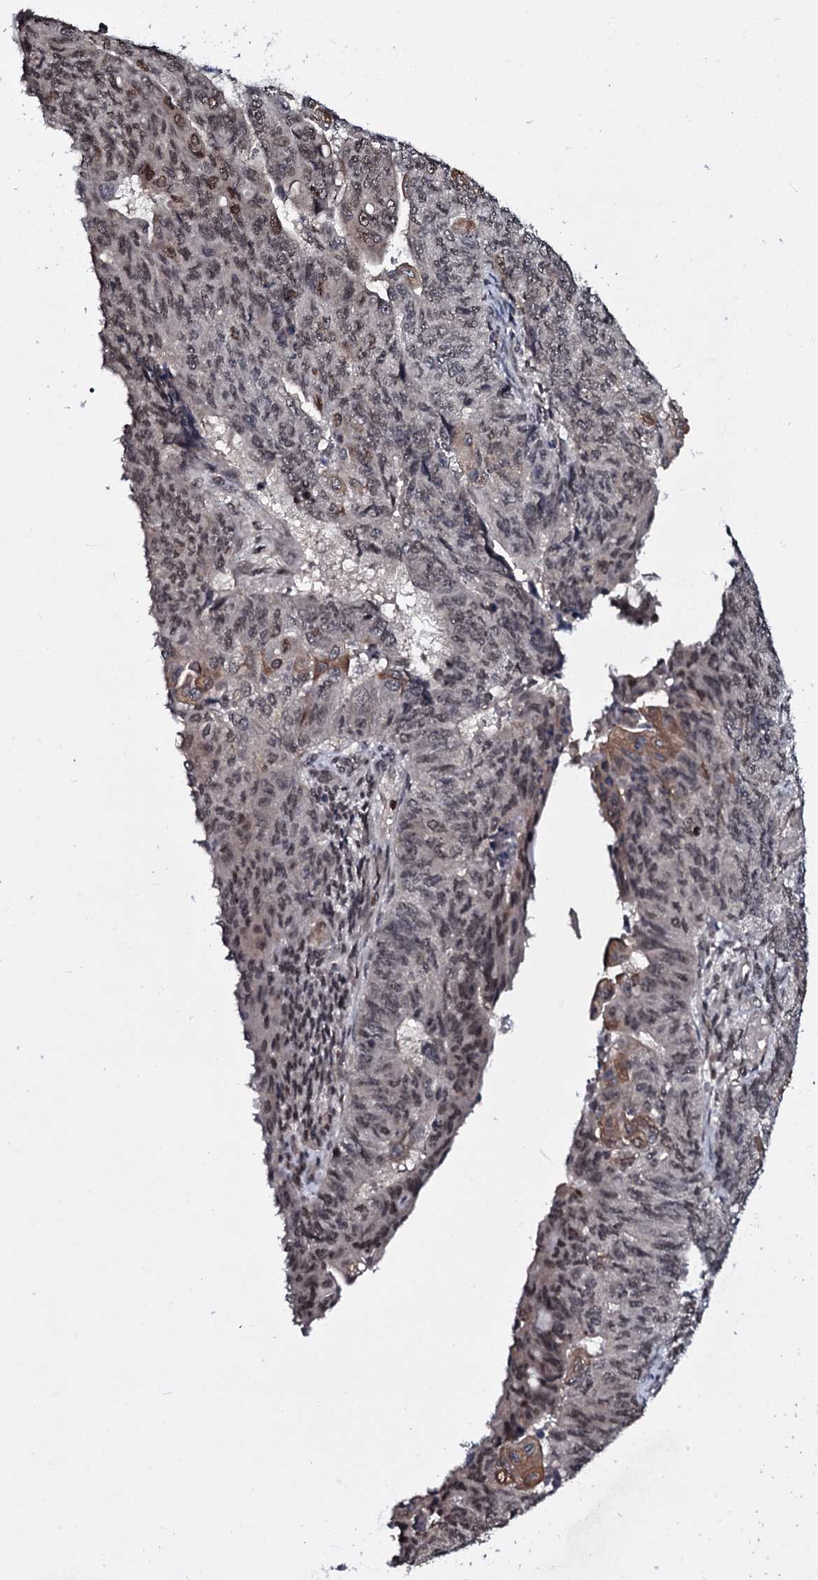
{"staining": {"intensity": "weak", "quantity": ">75%", "location": "cytoplasmic/membranous"}, "tissue": "endometrial cancer", "cell_type": "Tumor cells", "image_type": "cancer", "snomed": [{"axis": "morphology", "description": "Adenocarcinoma, NOS"}, {"axis": "topography", "description": "Endometrium"}], "caption": "An image of human endometrial cancer (adenocarcinoma) stained for a protein demonstrates weak cytoplasmic/membranous brown staining in tumor cells.", "gene": "HDDC3", "patient": {"sex": "female", "age": 32}}